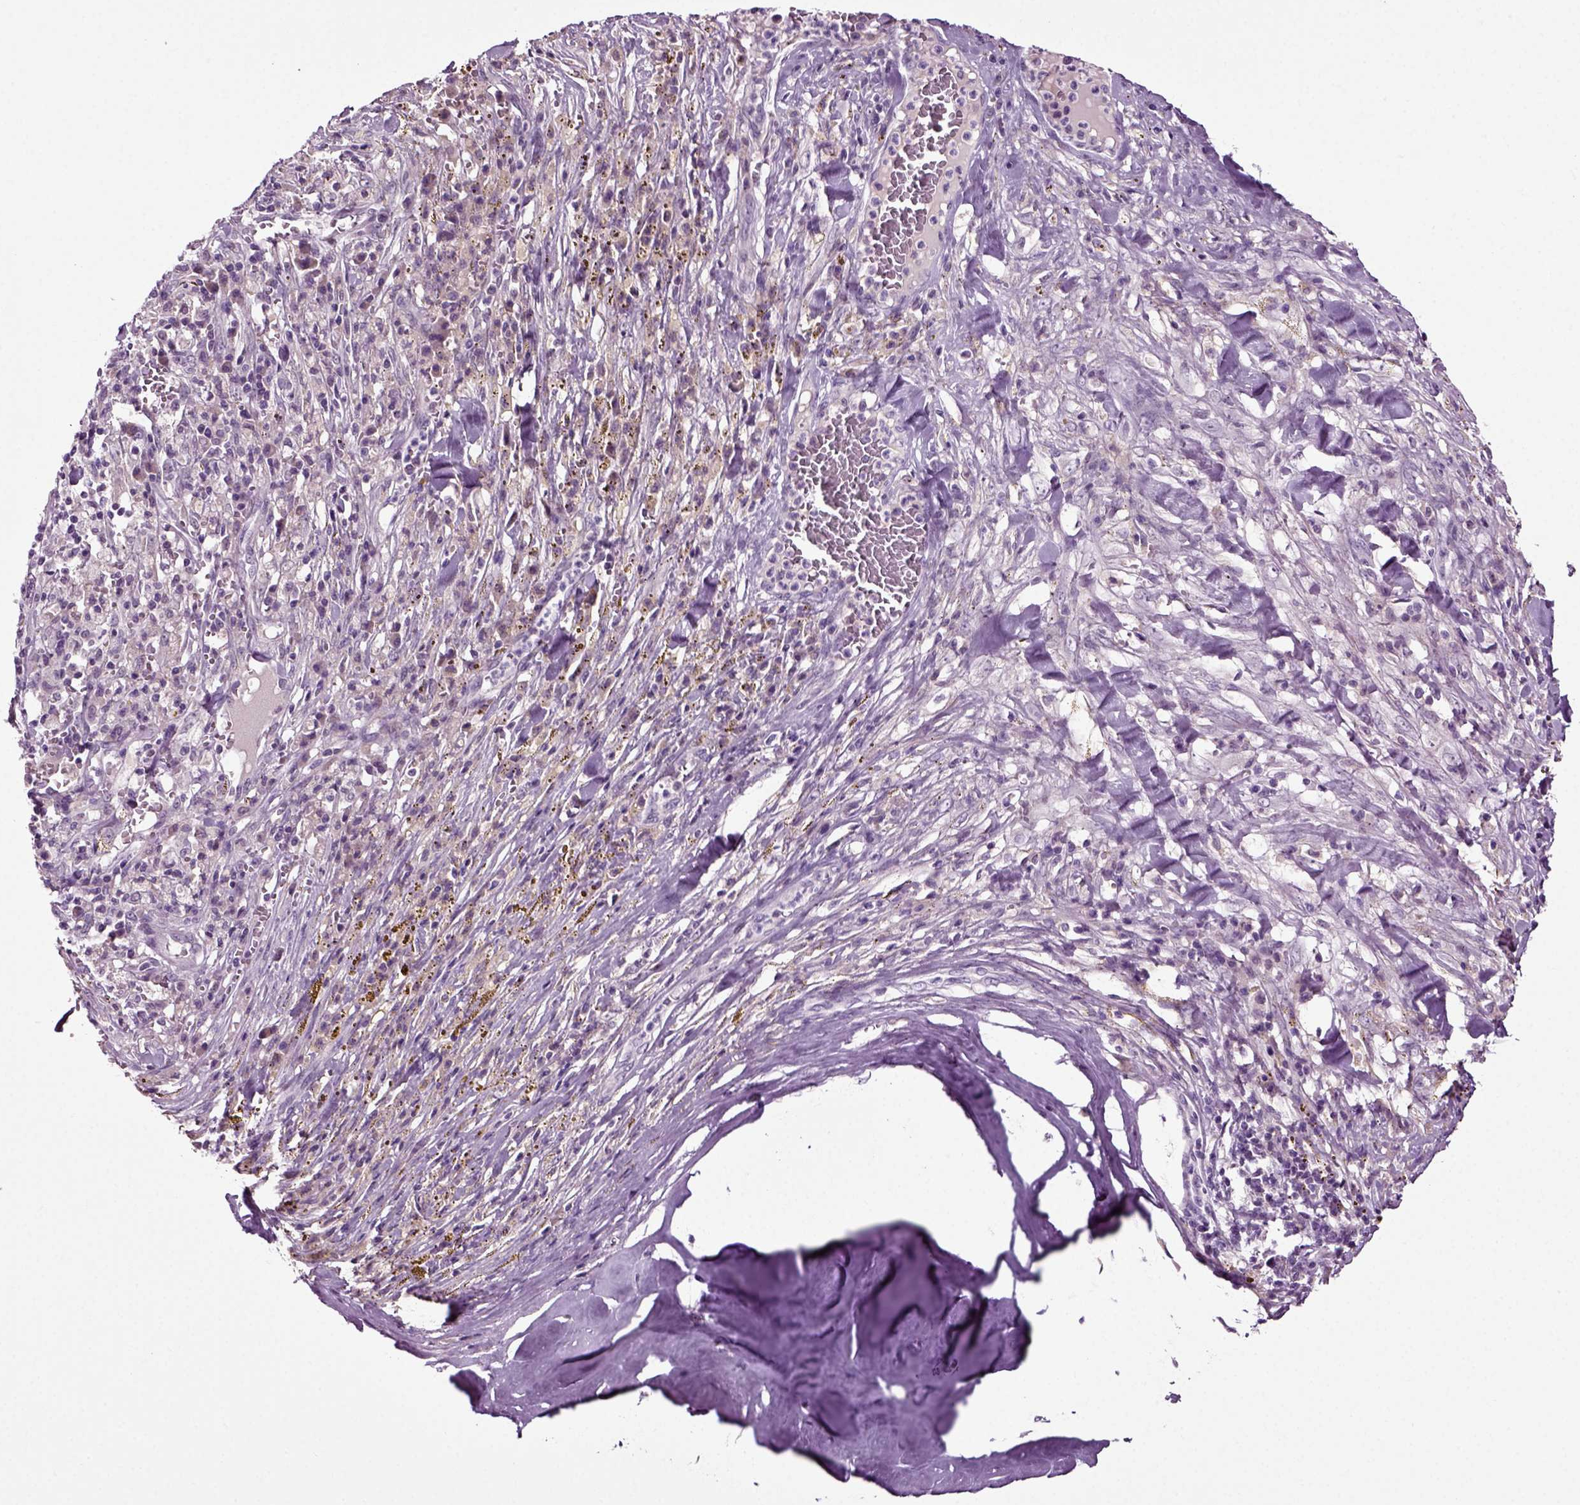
{"staining": {"intensity": "negative", "quantity": "none", "location": "none"}, "tissue": "melanoma", "cell_type": "Tumor cells", "image_type": "cancer", "snomed": [{"axis": "morphology", "description": "Malignant melanoma, NOS"}, {"axis": "topography", "description": "Skin"}], "caption": "This is an immunohistochemistry (IHC) photomicrograph of human malignant melanoma. There is no staining in tumor cells.", "gene": "SPATA17", "patient": {"sex": "female", "age": 91}}